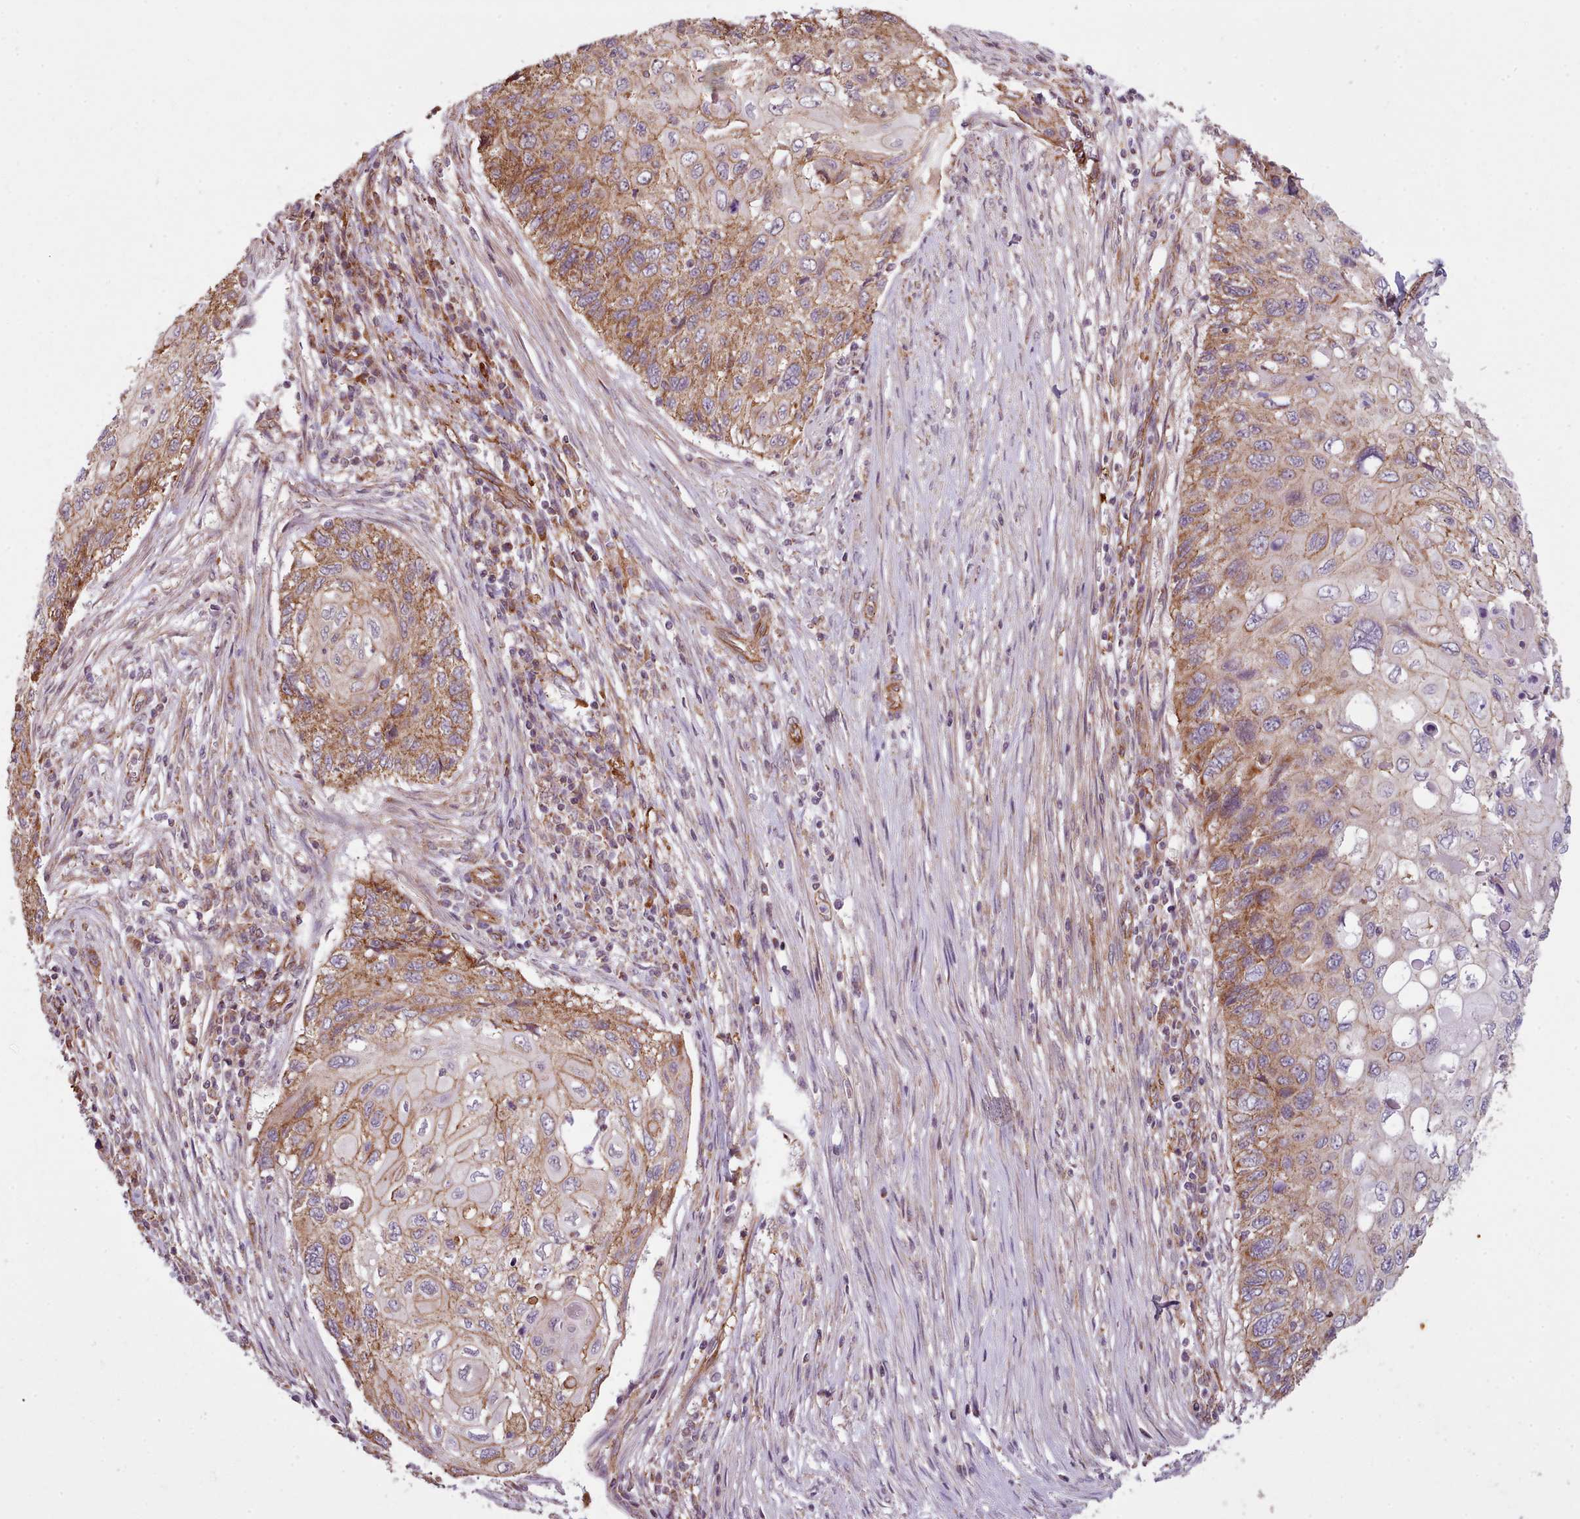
{"staining": {"intensity": "moderate", "quantity": ">75%", "location": "cytoplasmic/membranous"}, "tissue": "cervical cancer", "cell_type": "Tumor cells", "image_type": "cancer", "snomed": [{"axis": "morphology", "description": "Squamous cell carcinoma, NOS"}, {"axis": "topography", "description": "Cervix"}], "caption": "An IHC micrograph of tumor tissue is shown. Protein staining in brown labels moderate cytoplasmic/membranous positivity in cervical cancer within tumor cells.", "gene": "MRPL46", "patient": {"sex": "female", "age": 70}}